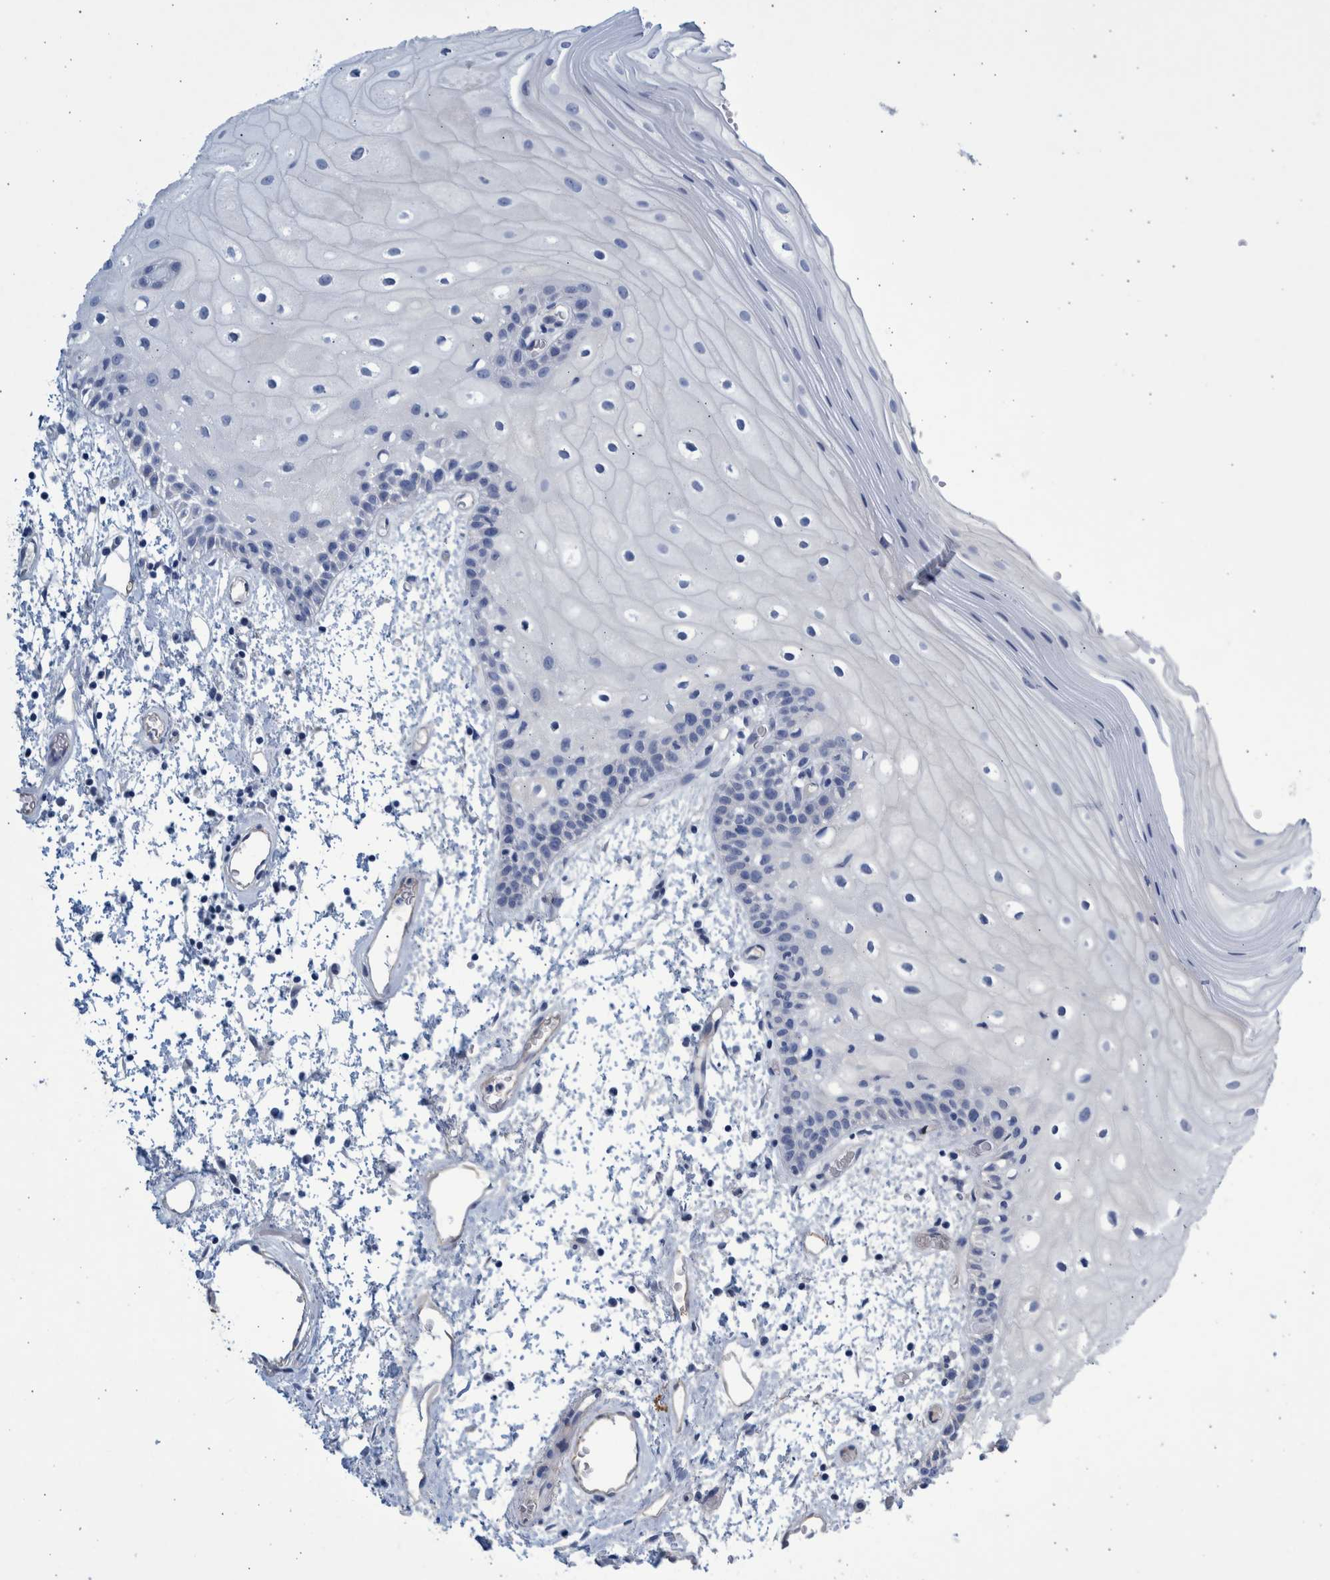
{"staining": {"intensity": "negative", "quantity": "none", "location": "none"}, "tissue": "oral mucosa", "cell_type": "Squamous epithelial cells", "image_type": "normal", "snomed": [{"axis": "morphology", "description": "Normal tissue, NOS"}, {"axis": "topography", "description": "Oral tissue"}], "caption": "An IHC histopathology image of benign oral mucosa is shown. There is no staining in squamous epithelial cells of oral mucosa.", "gene": "SLC34A3", "patient": {"sex": "male", "age": 52}}